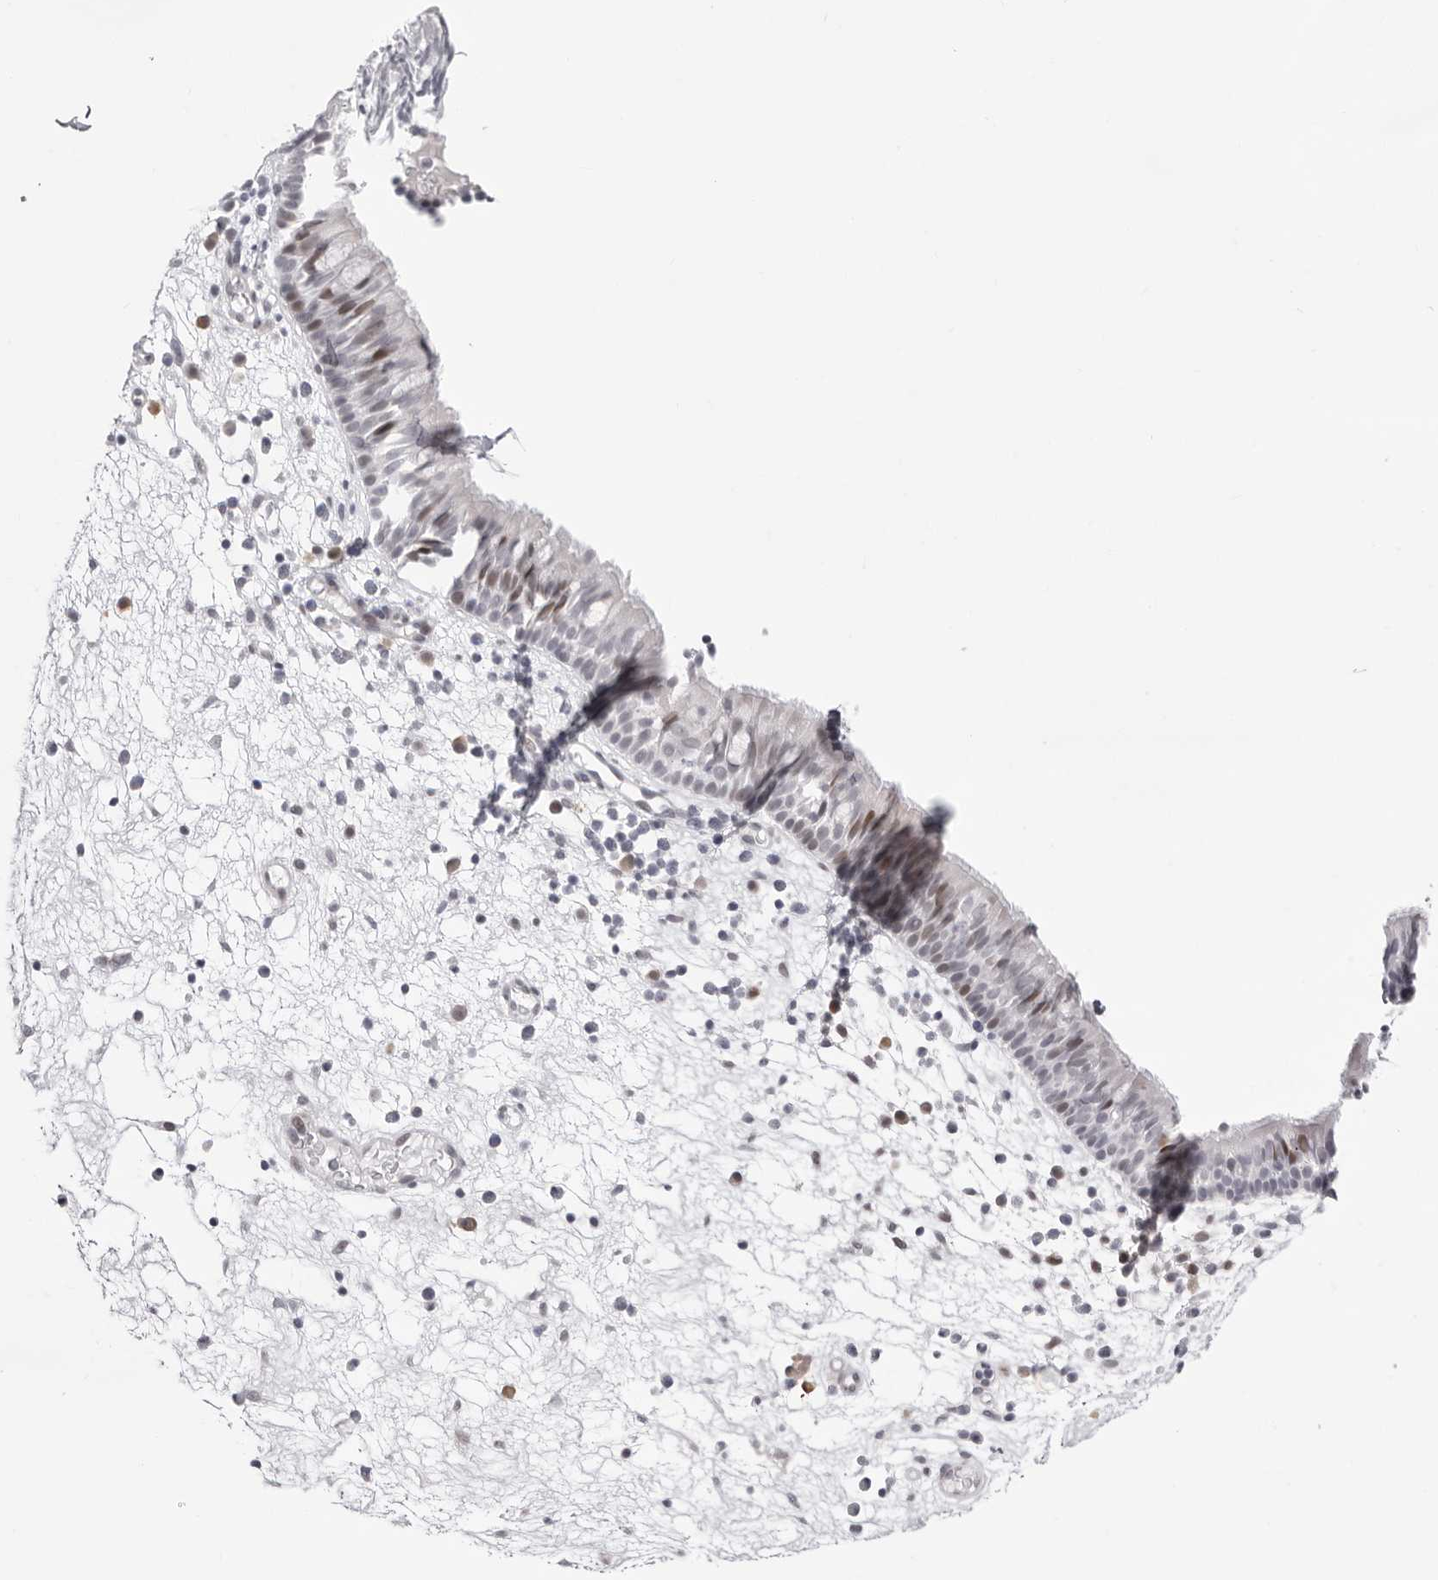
{"staining": {"intensity": "moderate", "quantity": "<25%", "location": "nuclear"}, "tissue": "nasopharynx", "cell_type": "Respiratory epithelial cells", "image_type": "normal", "snomed": [{"axis": "morphology", "description": "Normal tissue, NOS"}, {"axis": "morphology", "description": "Inflammation, NOS"}, {"axis": "morphology", "description": "Malignant melanoma, Metastatic site"}, {"axis": "topography", "description": "Nasopharynx"}], "caption": "Respiratory epithelial cells reveal low levels of moderate nuclear positivity in approximately <25% of cells in benign human nasopharynx. (IHC, brightfield microscopy, high magnification).", "gene": "NTPCR", "patient": {"sex": "male", "age": 70}}